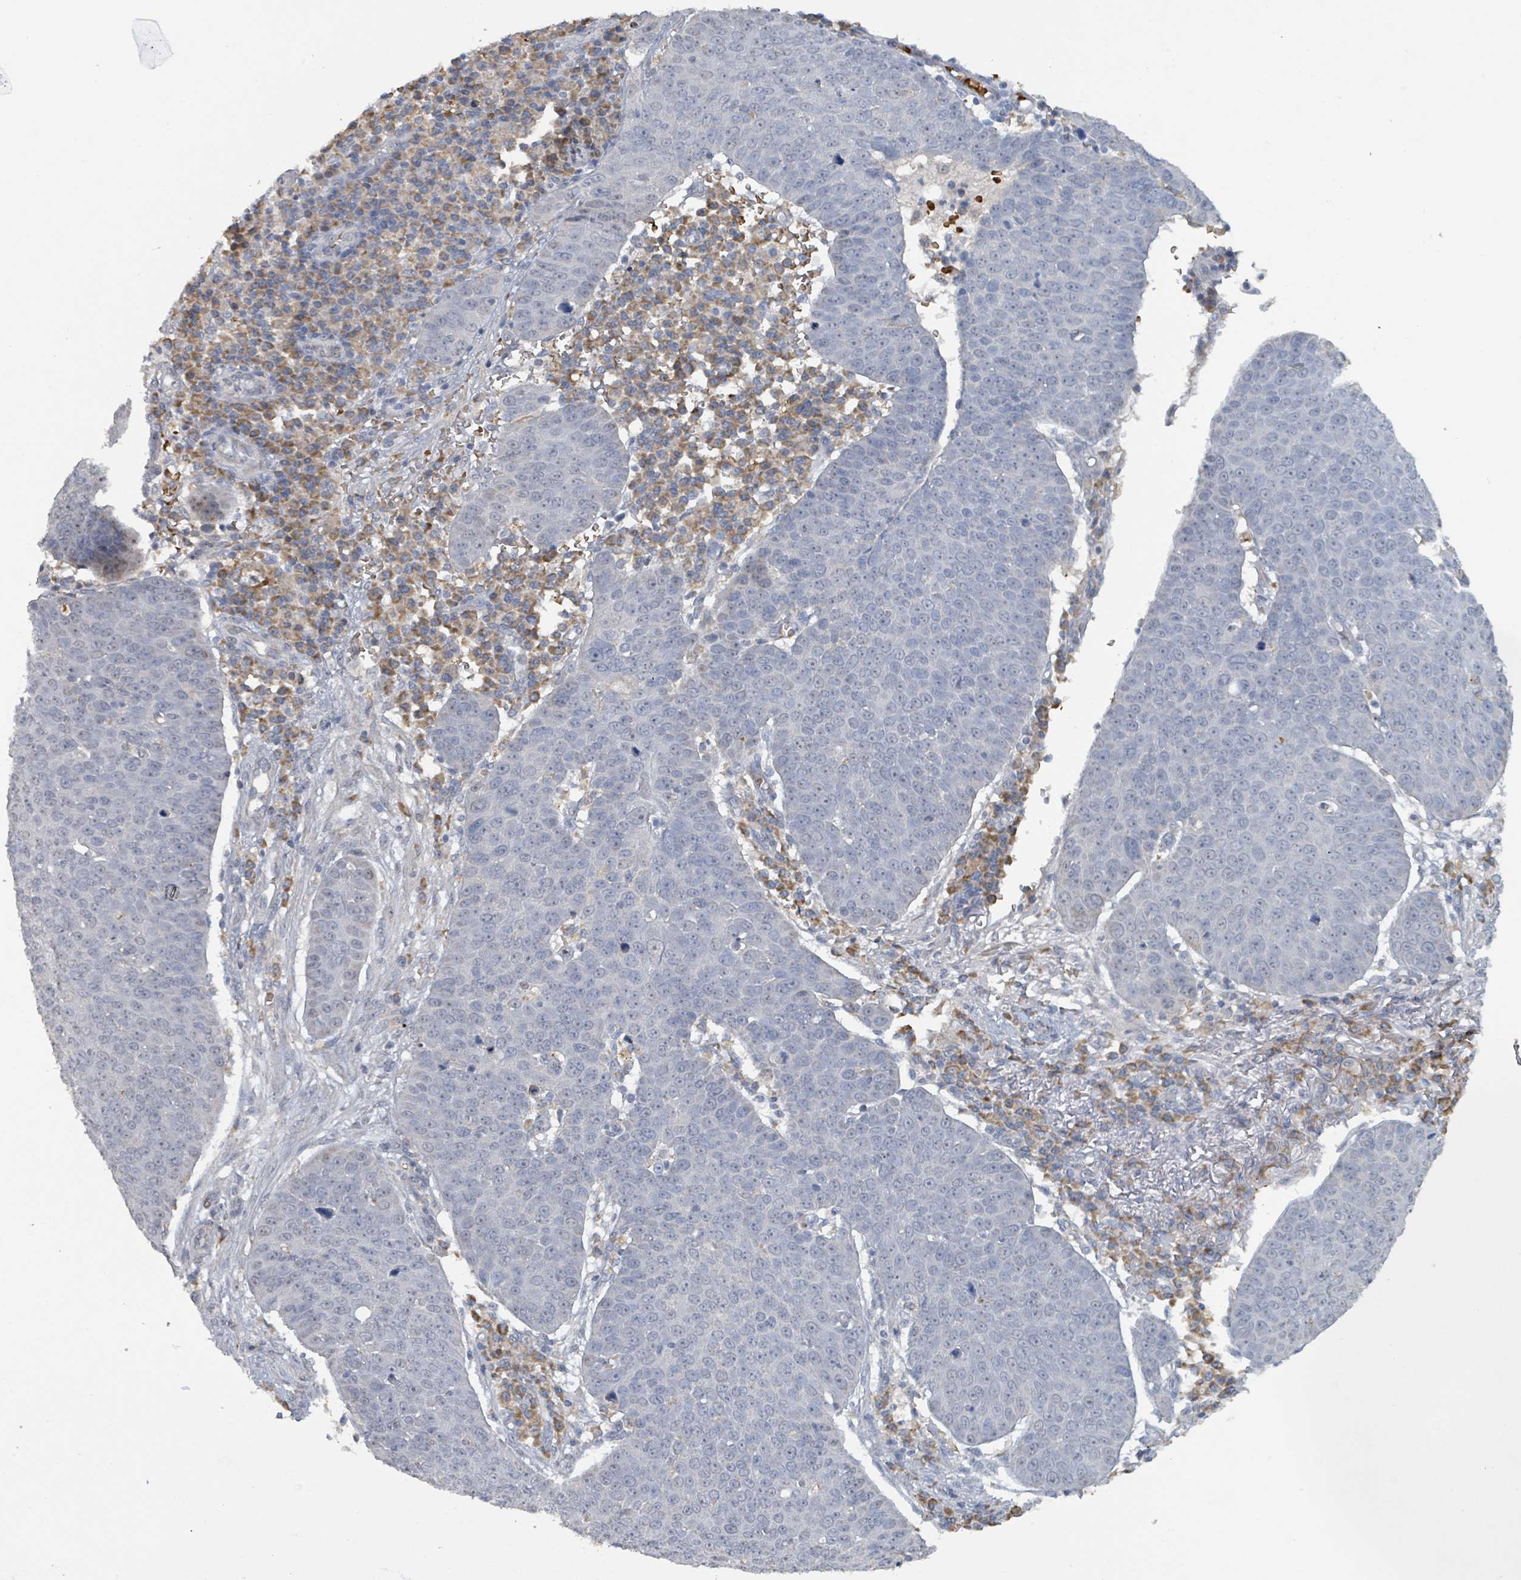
{"staining": {"intensity": "negative", "quantity": "none", "location": "none"}, "tissue": "skin cancer", "cell_type": "Tumor cells", "image_type": "cancer", "snomed": [{"axis": "morphology", "description": "Squamous cell carcinoma, NOS"}, {"axis": "topography", "description": "Skin"}], "caption": "DAB immunohistochemical staining of human skin squamous cell carcinoma shows no significant staining in tumor cells.", "gene": "SEBOX", "patient": {"sex": "male", "age": 71}}